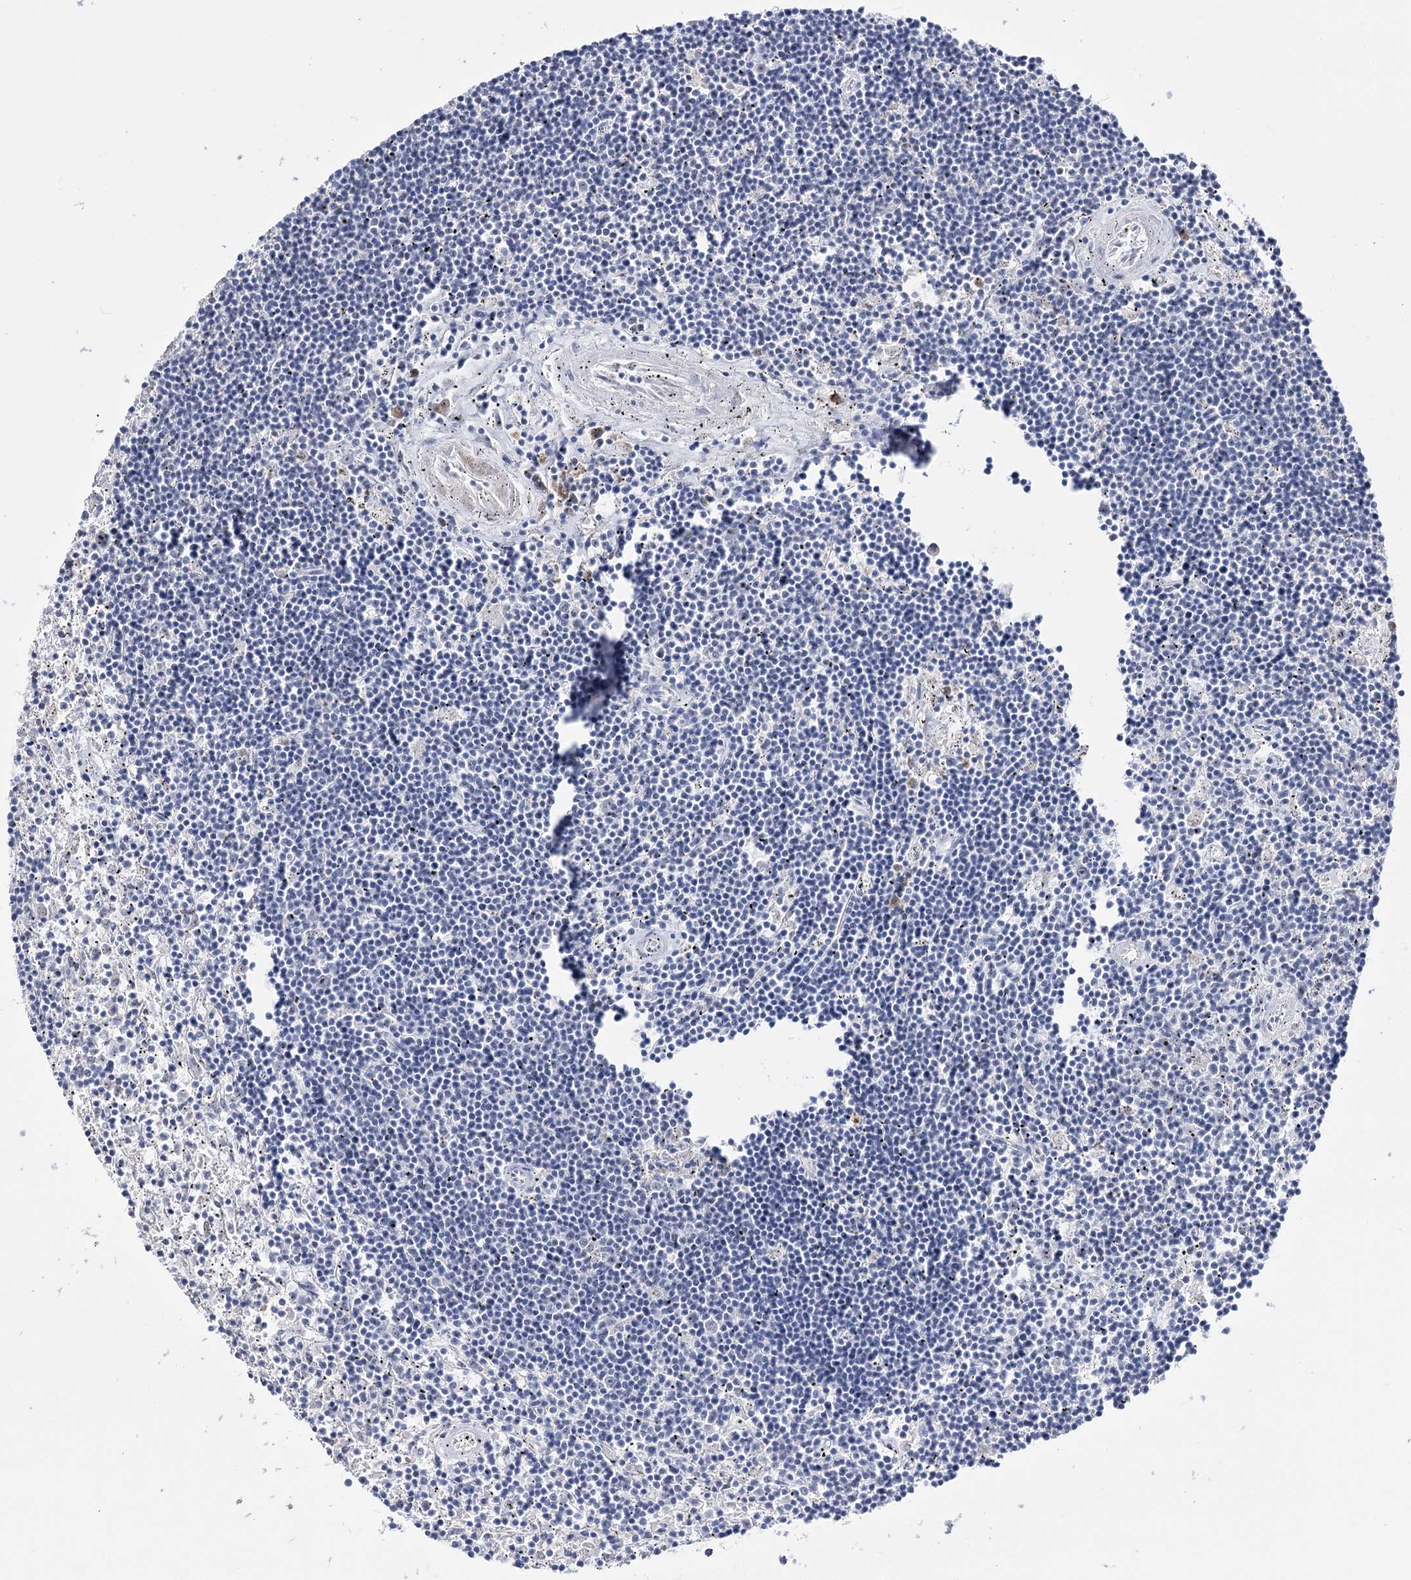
{"staining": {"intensity": "negative", "quantity": "none", "location": "none"}, "tissue": "lymphoma", "cell_type": "Tumor cells", "image_type": "cancer", "snomed": [{"axis": "morphology", "description": "Malignant lymphoma, non-Hodgkin's type, Low grade"}, {"axis": "topography", "description": "Spleen"}], "caption": "Immunohistochemical staining of lymphoma displays no significant staining in tumor cells. (DAB (3,3'-diaminobenzidine) IHC, high magnification).", "gene": "PCGF5", "patient": {"sex": "male", "age": 76}}